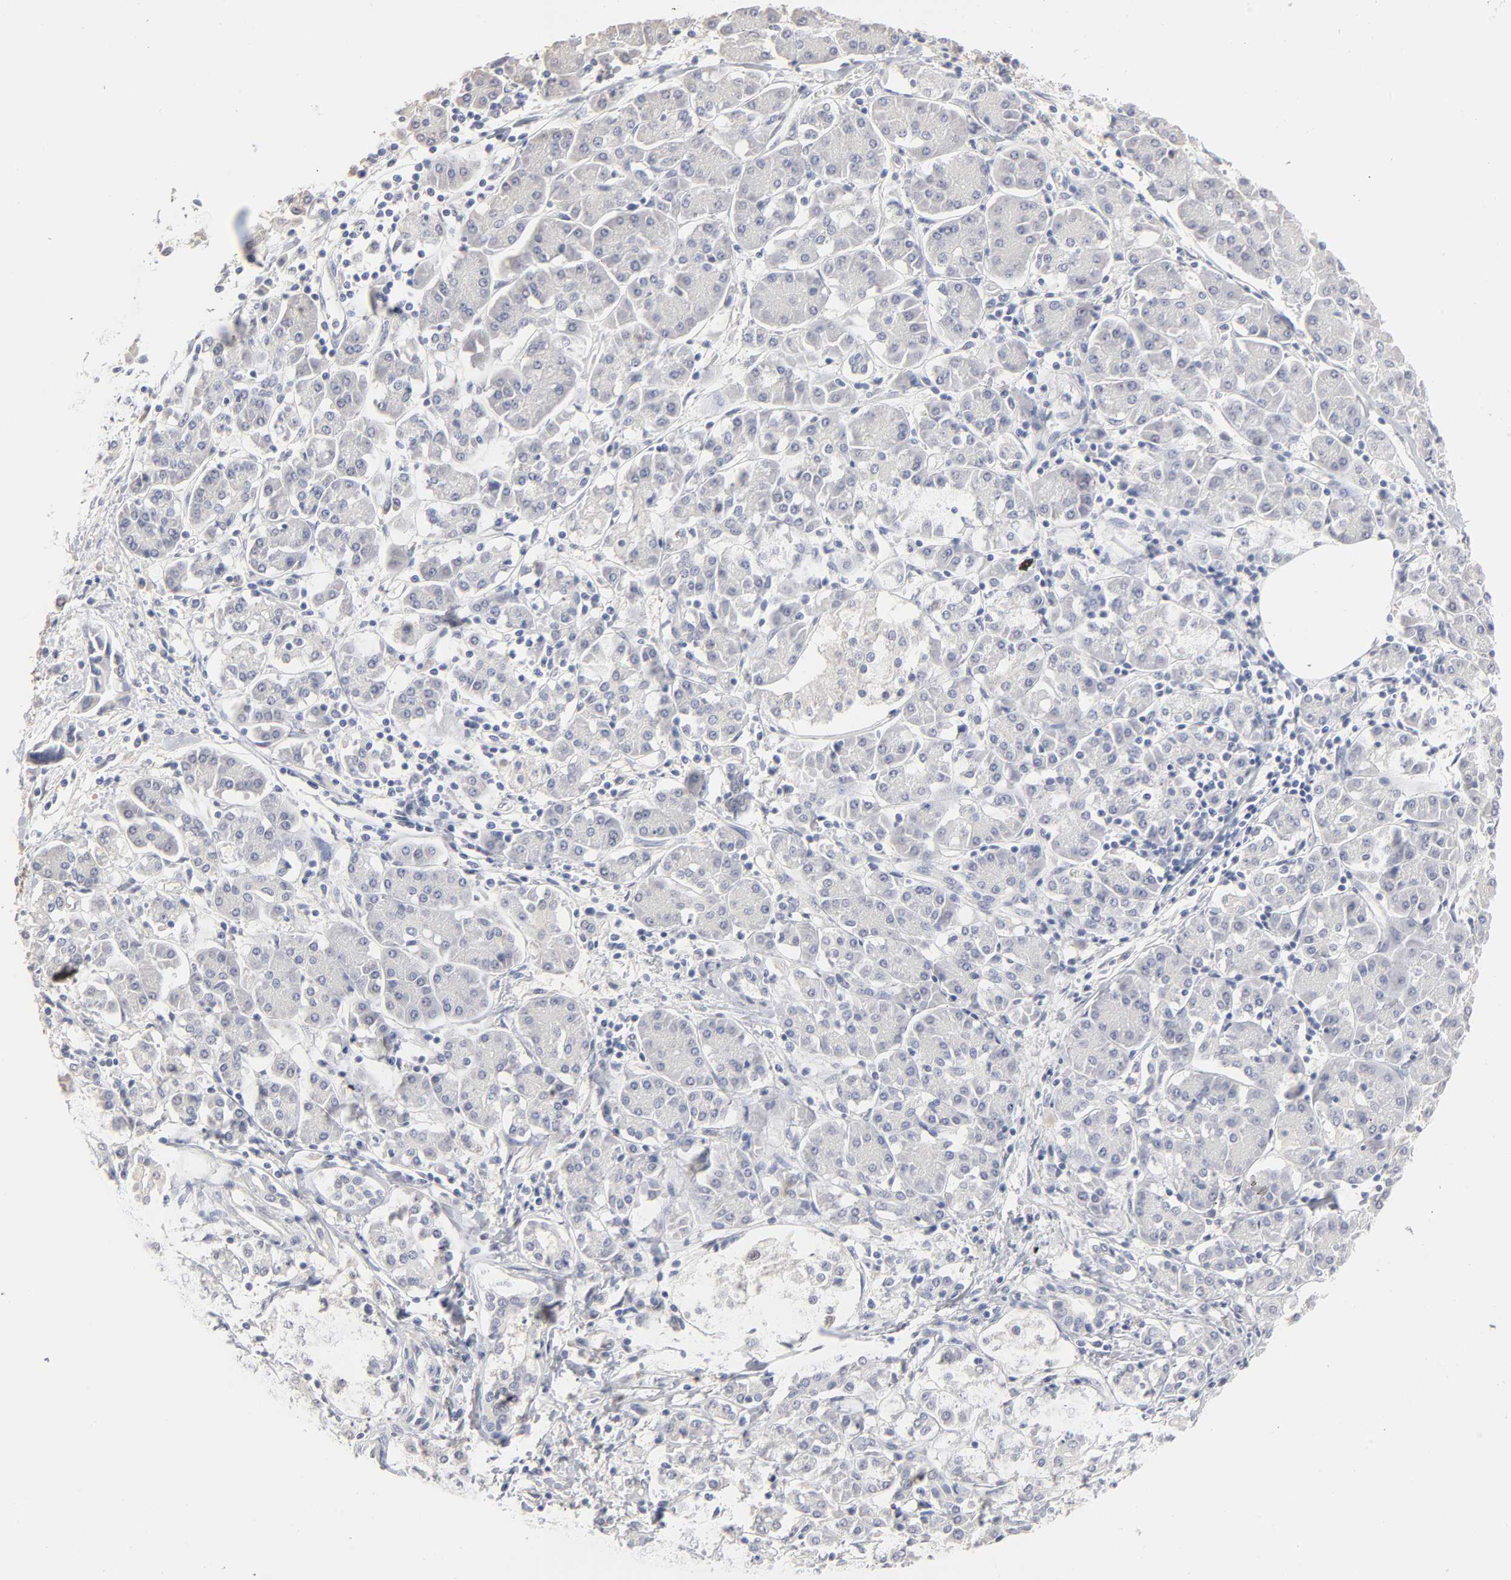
{"staining": {"intensity": "weak", "quantity": "<25%", "location": "cytoplasmic/membranous"}, "tissue": "pancreatic cancer", "cell_type": "Tumor cells", "image_type": "cancer", "snomed": [{"axis": "morphology", "description": "Adenocarcinoma, NOS"}, {"axis": "topography", "description": "Pancreas"}], "caption": "IHC micrograph of adenocarcinoma (pancreatic) stained for a protein (brown), which displays no positivity in tumor cells. (Immunohistochemistry (ihc), brightfield microscopy, high magnification).", "gene": "DNAL4", "patient": {"sex": "female", "age": 57}}